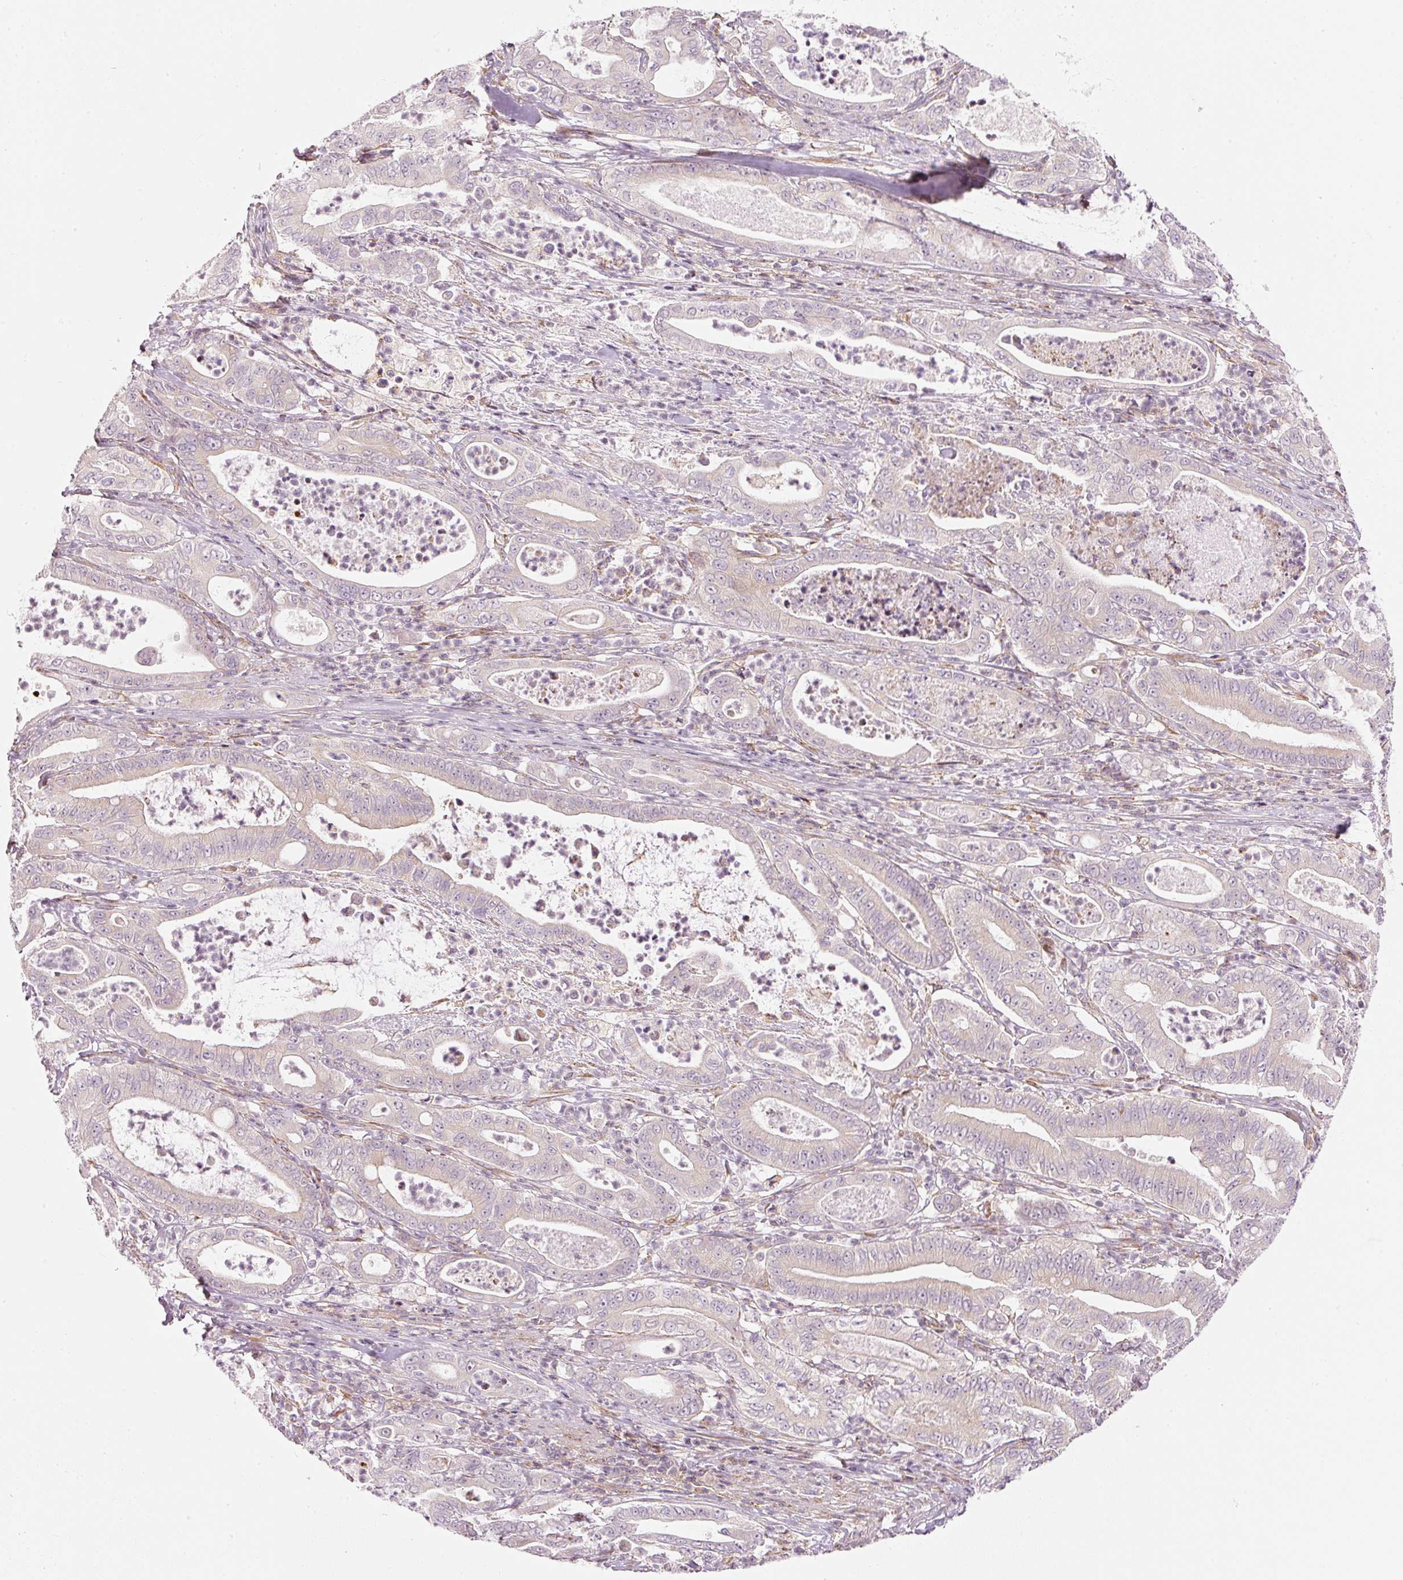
{"staining": {"intensity": "negative", "quantity": "none", "location": "none"}, "tissue": "pancreatic cancer", "cell_type": "Tumor cells", "image_type": "cancer", "snomed": [{"axis": "morphology", "description": "Adenocarcinoma, NOS"}, {"axis": "topography", "description": "Pancreas"}], "caption": "Tumor cells are negative for protein expression in human pancreatic cancer (adenocarcinoma). Nuclei are stained in blue.", "gene": "SNAPC5", "patient": {"sex": "male", "age": 71}}